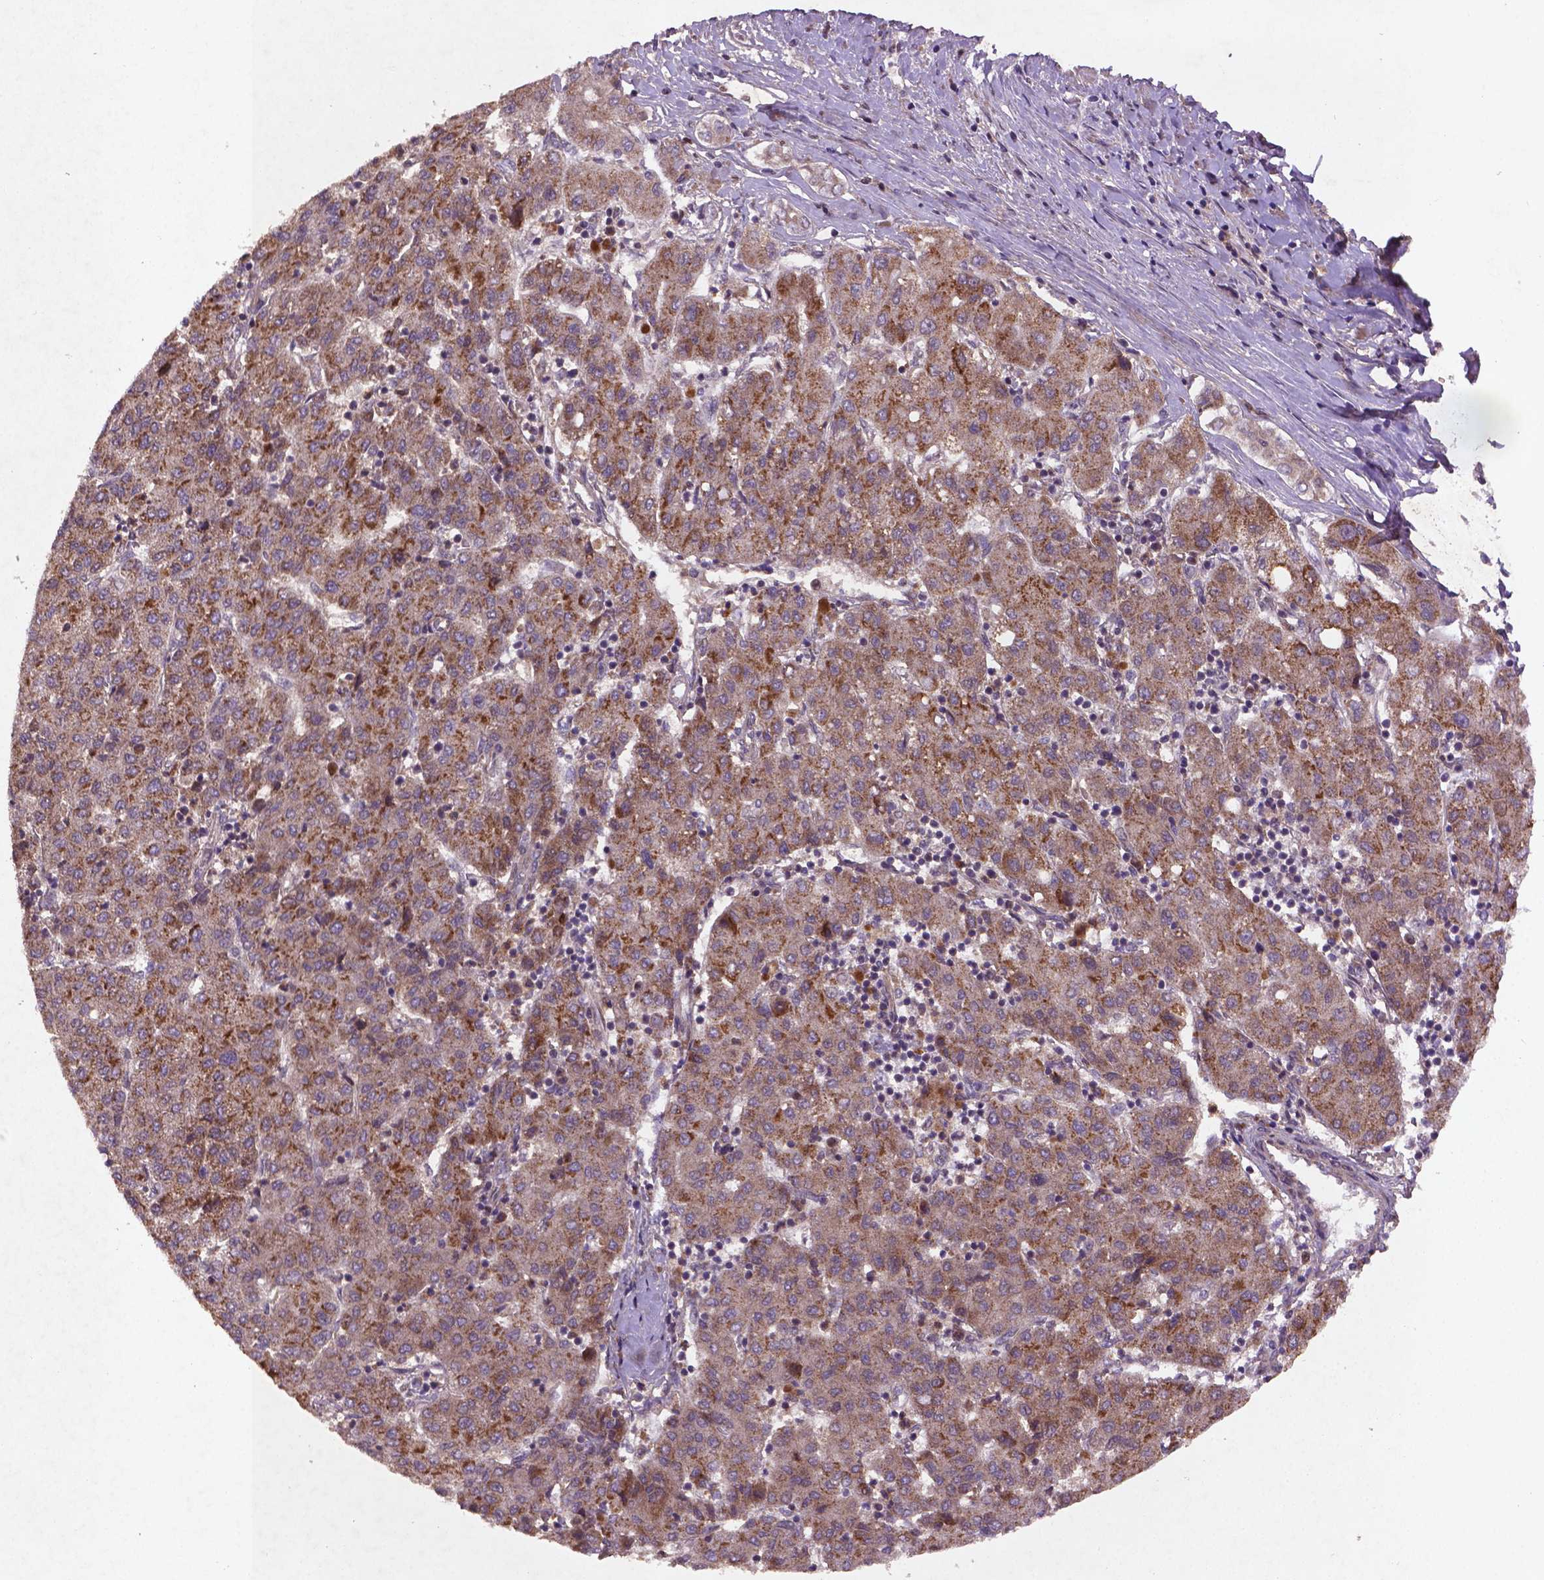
{"staining": {"intensity": "moderate", "quantity": ">75%", "location": "cytoplasmic/membranous"}, "tissue": "liver cancer", "cell_type": "Tumor cells", "image_type": "cancer", "snomed": [{"axis": "morphology", "description": "Carcinoma, Hepatocellular, NOS"}, {"axis": "topography", "description": "Liver"}], "caption": "Brown immunohistochemical staining in human liver cancer shows moderate cytoplasmic/membranous staining in about >75% of tumor cells.", "gene": "NIPAL2", "patient": {"sex": "male", "age": 65}}